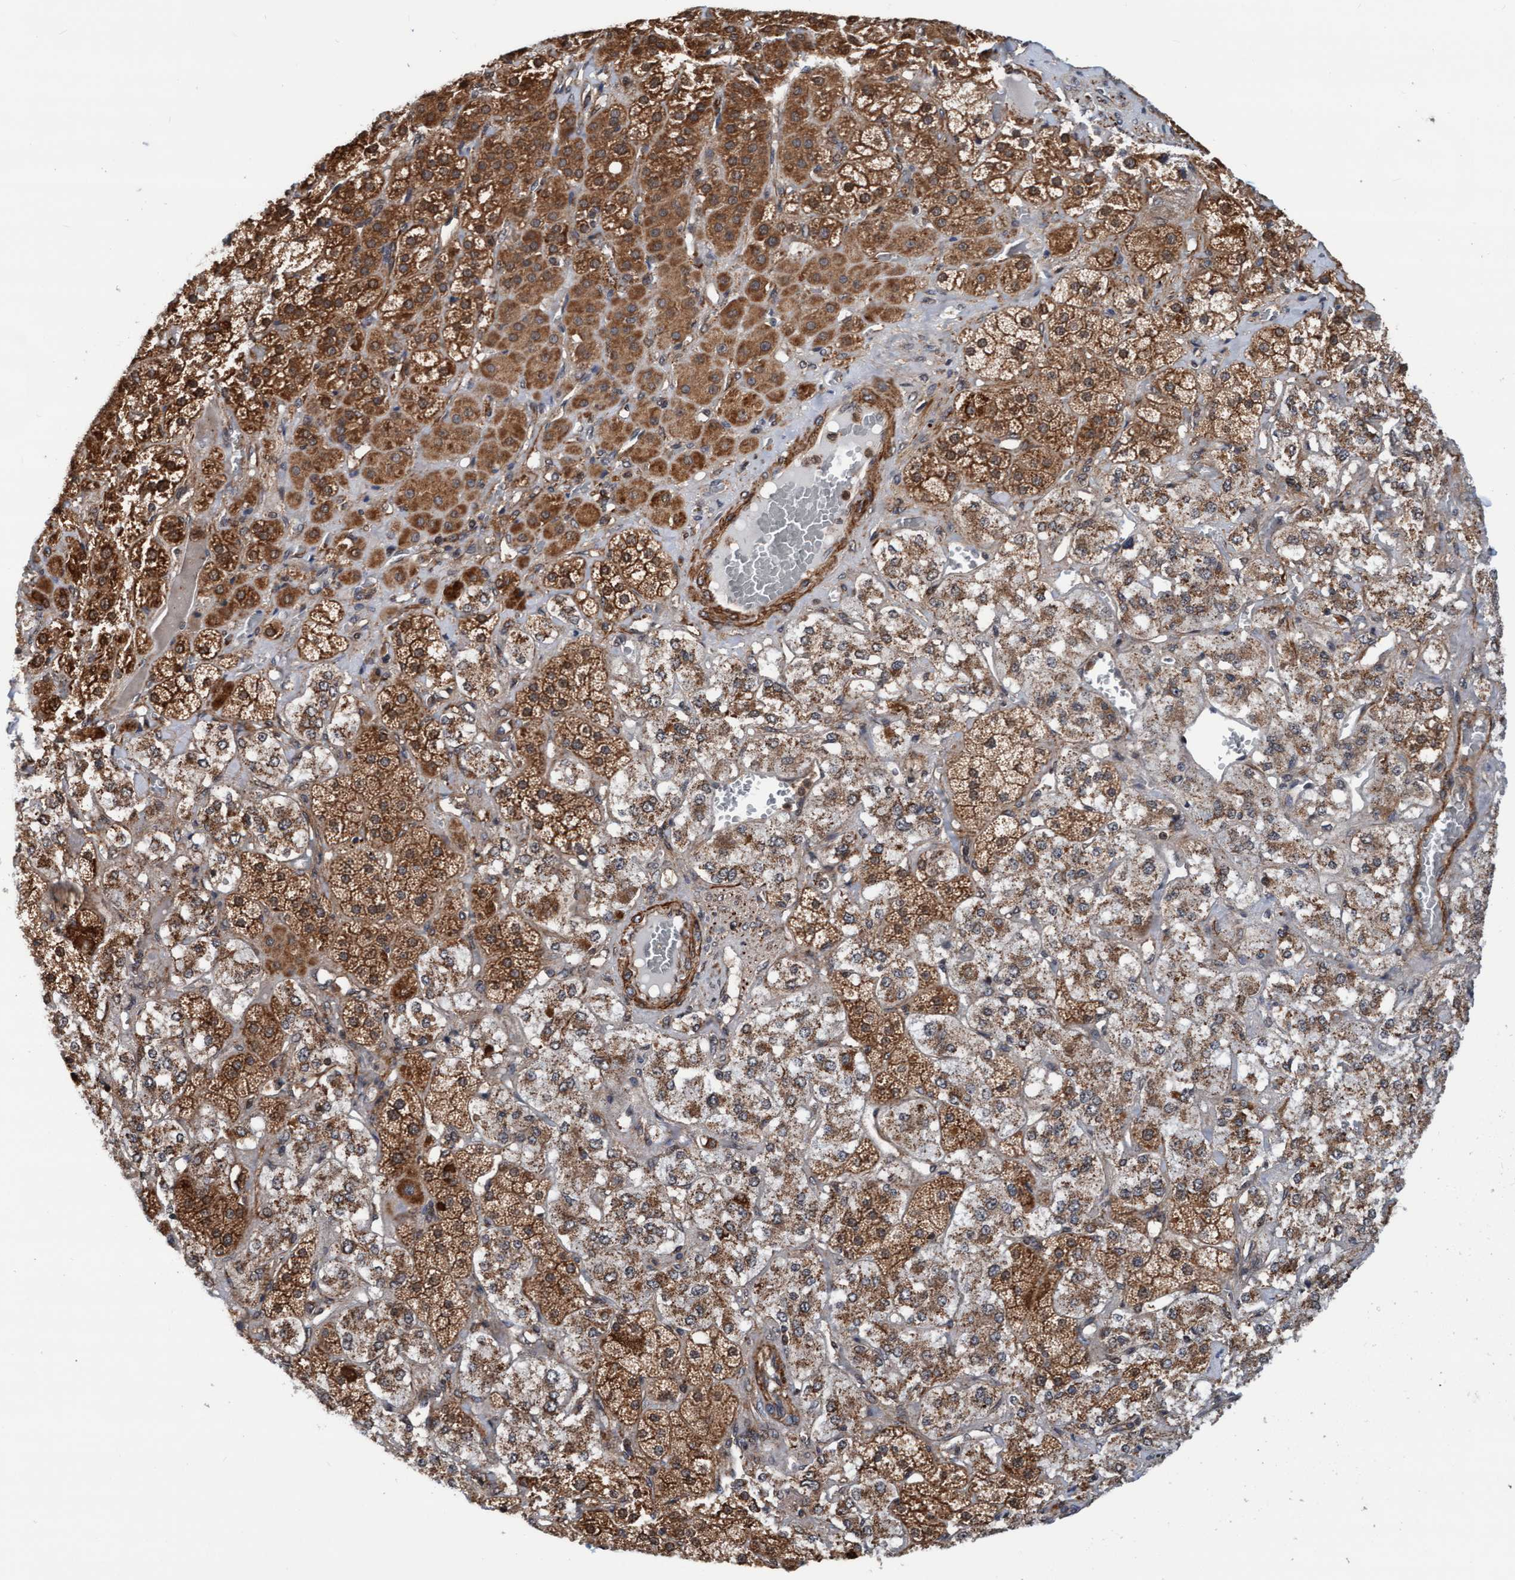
{"staining": {"intensity": "strong", "quantity": ">75%", "location": "cytoplasmic/membranous"}, "tissue": "adrenal gland", "cell_type": "Glandular cells", "image_type": "normal", "snomed": [{"axis": "morphology", "description": "Normal tissue, NOS"}, {"axis": "topography", "description": "Adrenal gland"}], "caption": "The histopathology image reveals staining of normal adrenal gland, revealing strong cytoplasmic/membranous protein staining (brown color) within glandular cells. (brown staining indicates protein expression, while blue staining denotes nuclei).", "gene": "STXBP4", "patient": {"sex": "male", "age": 57}}